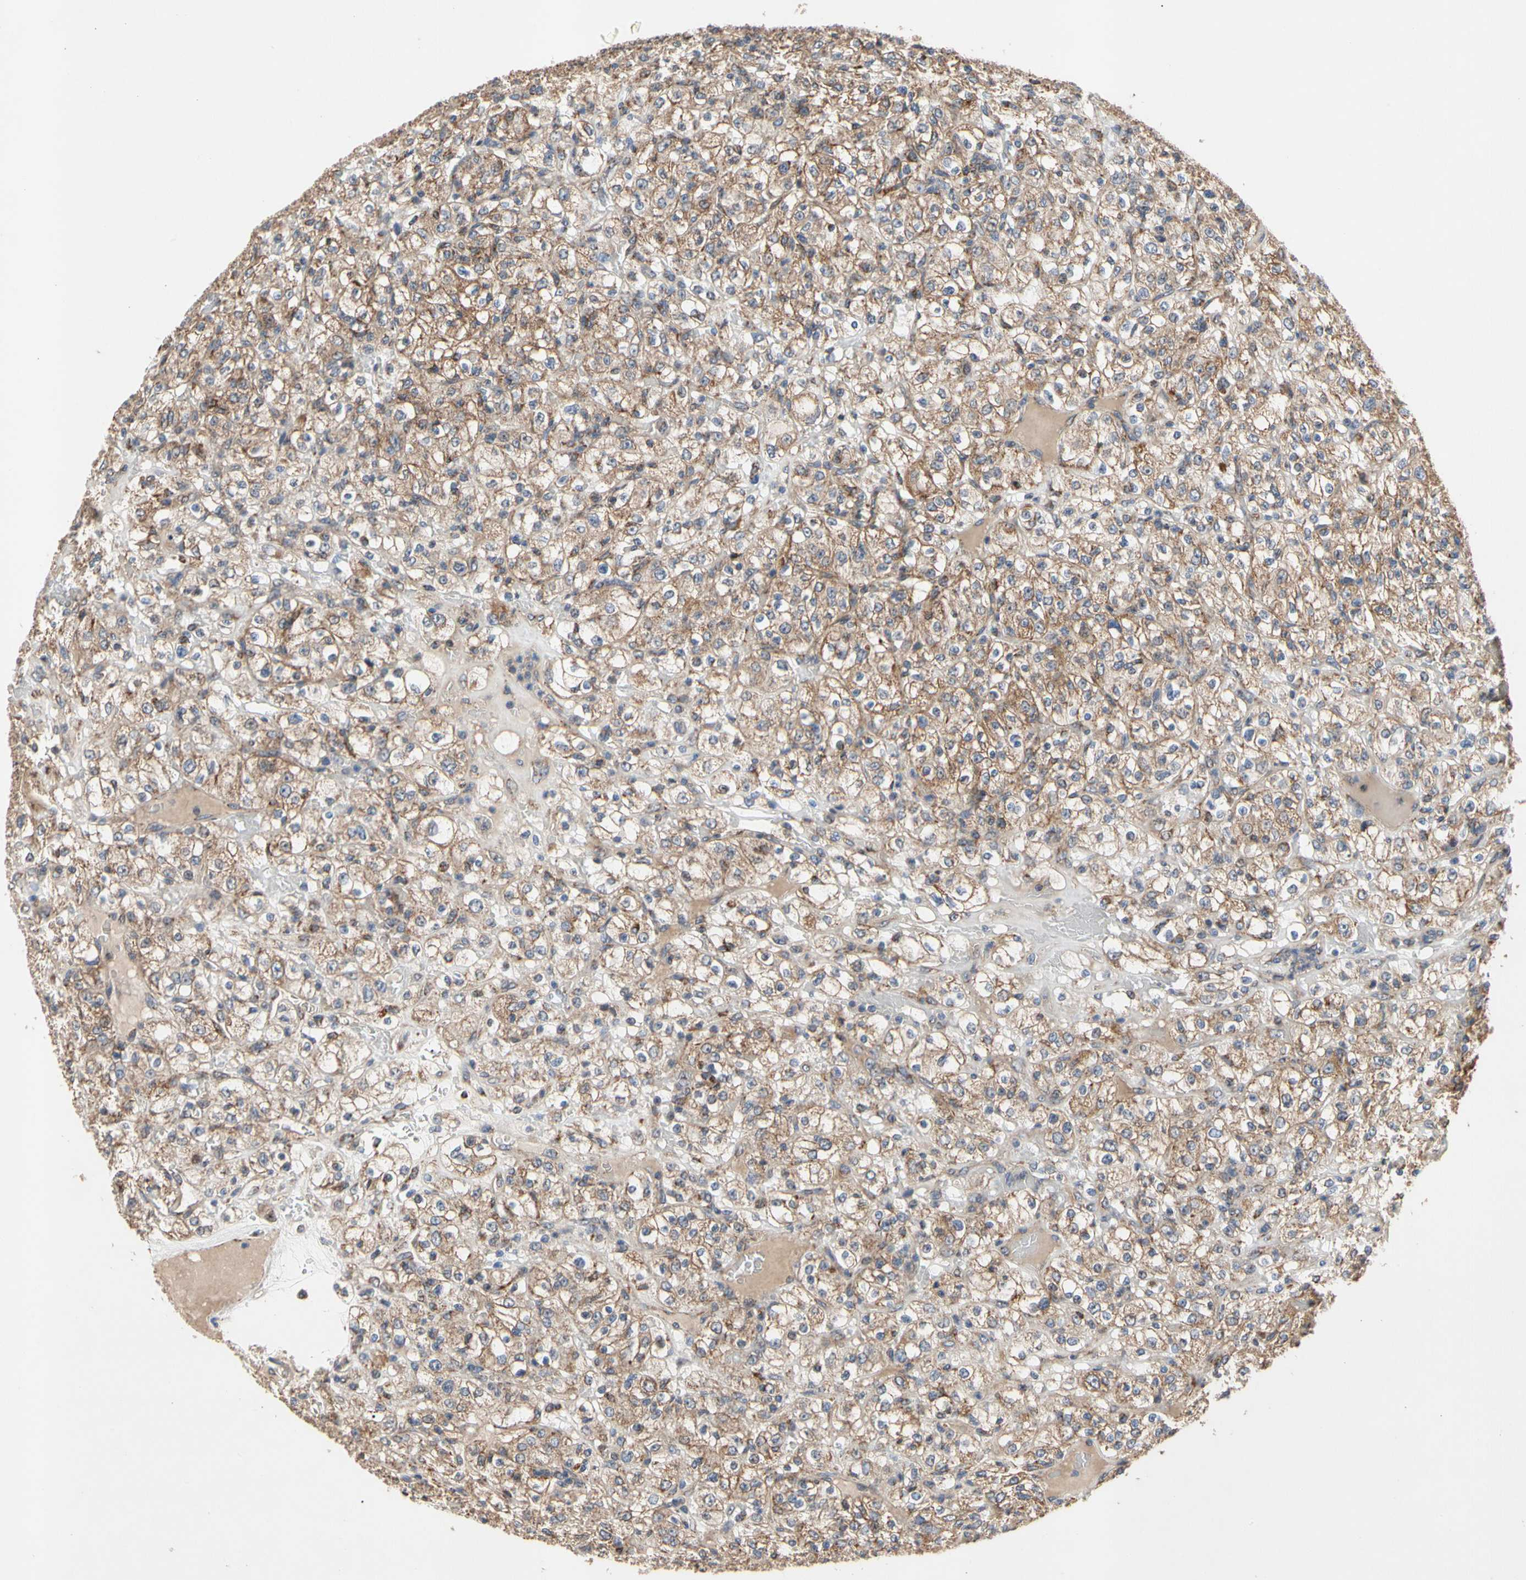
{"staining": {"intensity": "moderate", "quantity": ">75%", "location": "cytoplasmic/membranous"}, "tissue": "renal cancer", "cell_type": "Tumor cells", "image_type": "cancer", "snomed": [{"axis": "morphology", "description": "Normal tissue, NOS"}, {"axis": "morphology", "description": "Adenocarcinoma, NOS"}, {"axis": "topography", "description": "Kidney"}], "caption": "Renal cancer stained for a protein (brown) exhibits moderate cytoplasmic/membranous positive expression in about >75% of tumor cells.", "gene": "GPD2", "patient": {"sex": "female", "age": 72}}